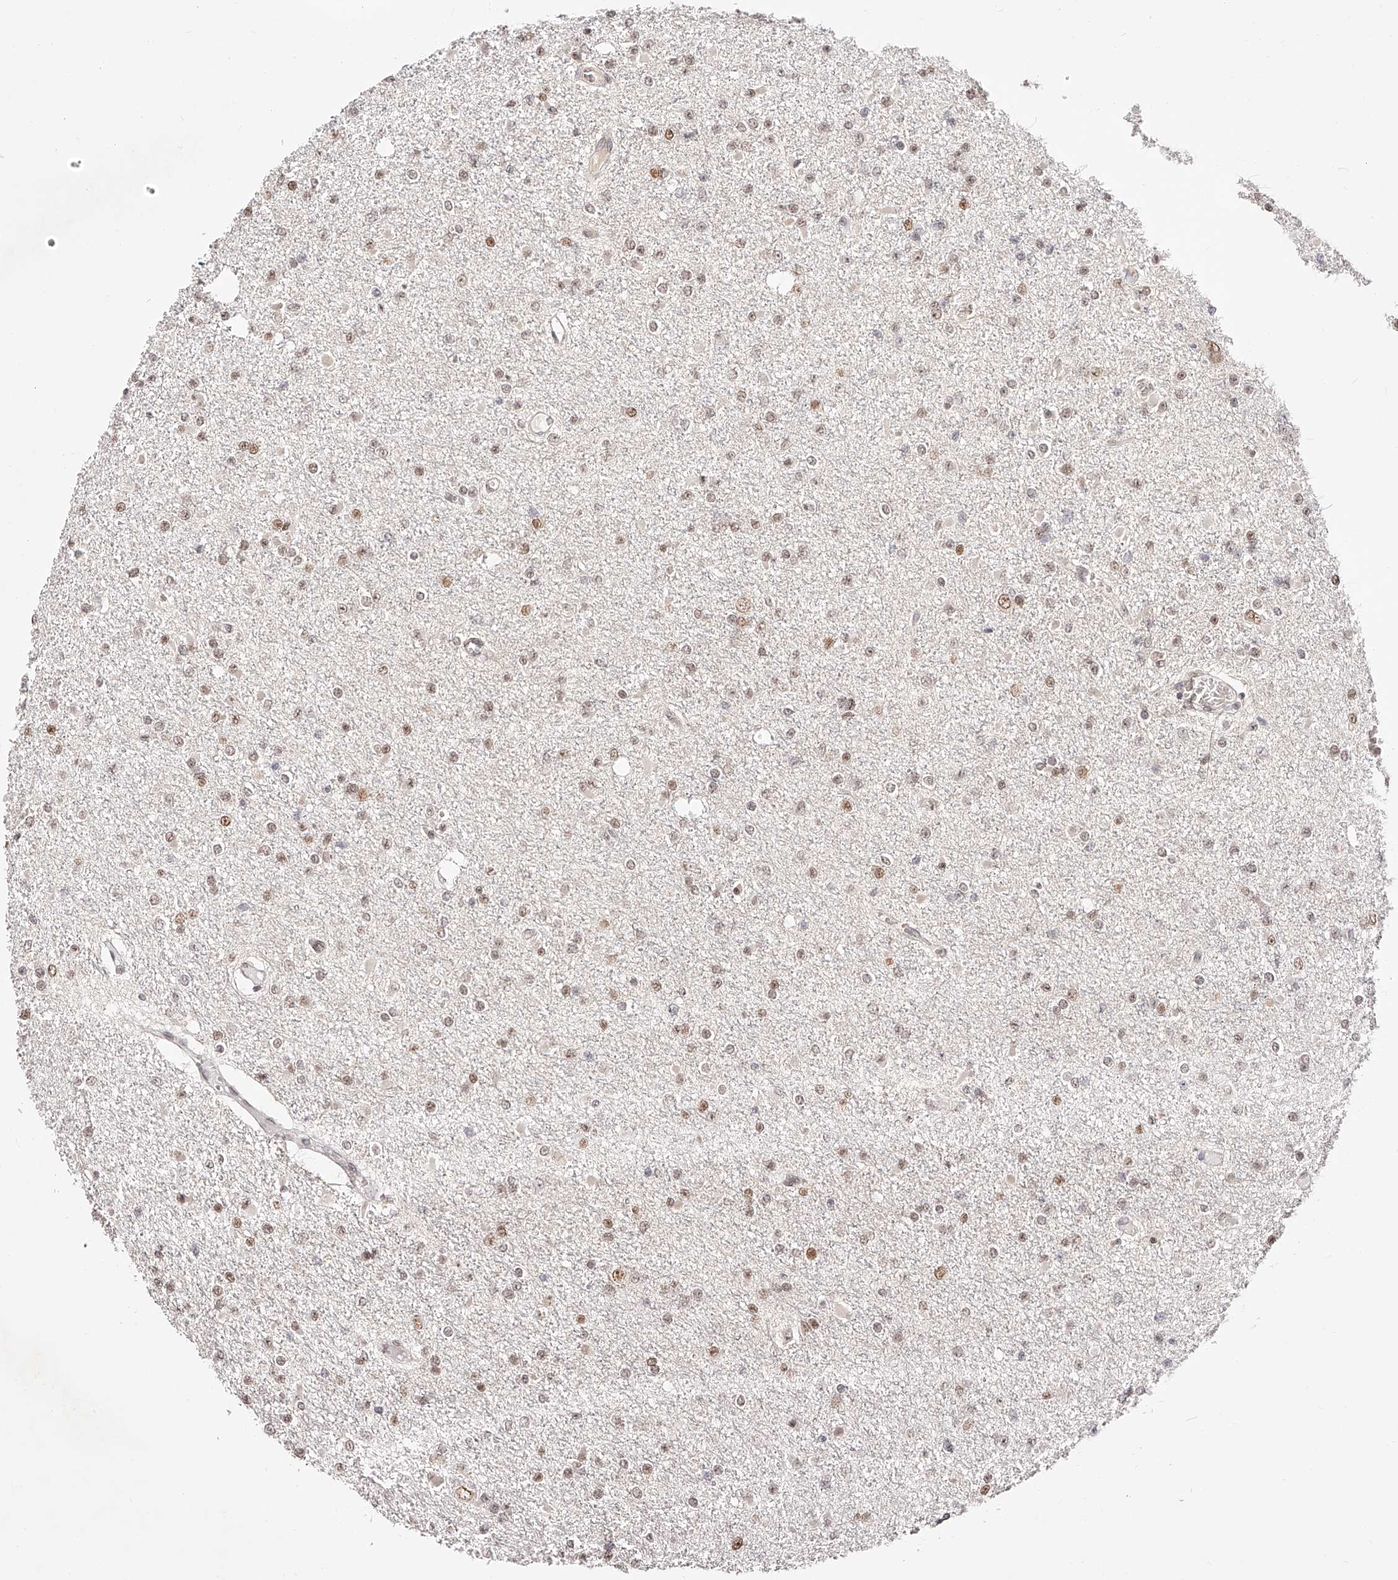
{"staining": {"intensity": "moderate", "quantity": ">75%", "location": "nuclear"}, "tissue": "glioma", "cell_type": "Tumor cells", "image_type": "cancer", "snomed": [{"axis": "morphology", "description": "Glioma, malignant, Low grade"}, {"axis": "topography", "description": "Brain"}], "caption": "Human malignant glioma (low-grade) stained with a protein marker displays moderate staining in tumor cells.", "gene": "USF3", "patient": {"sex": "female", "age": 22}}